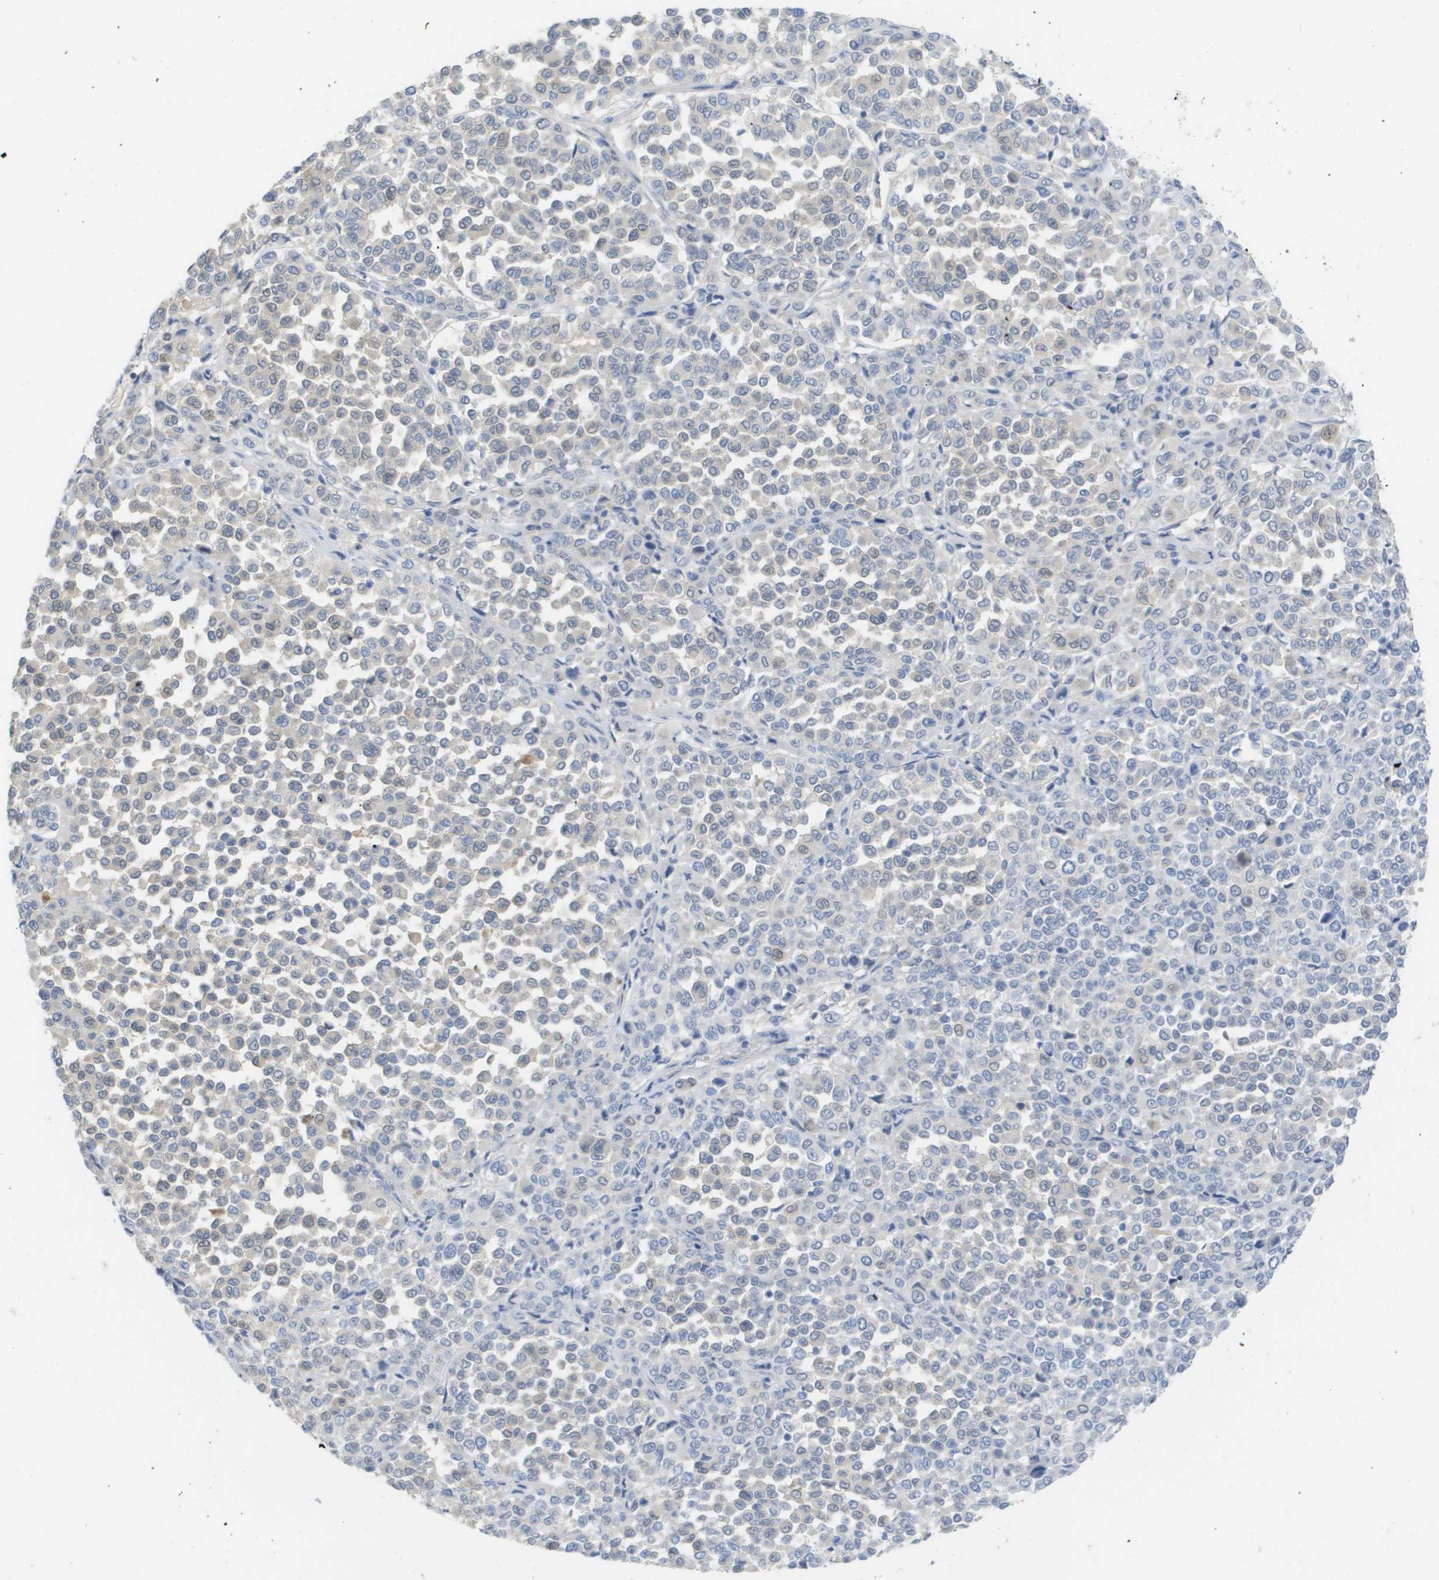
{"staining": {"intensity": "negative", "quantity": "none", "location": "none"}, "tissue": "melanoma", "cell_type": "Tumor cells", "image_type": "cancer", "snomed": [{"axis": "morphology", "description": "Malignant melanoma, Metastatic site"}, {"axis": "topography", "description": "Pancreas"}], "caption": "This is a photomicrograph of immunohistochemistry (IHC) staining of melanoma, which shows no staining in tumor cells.", "gene": "MYL3", "patient": {"sex": "female", "age": 30}}